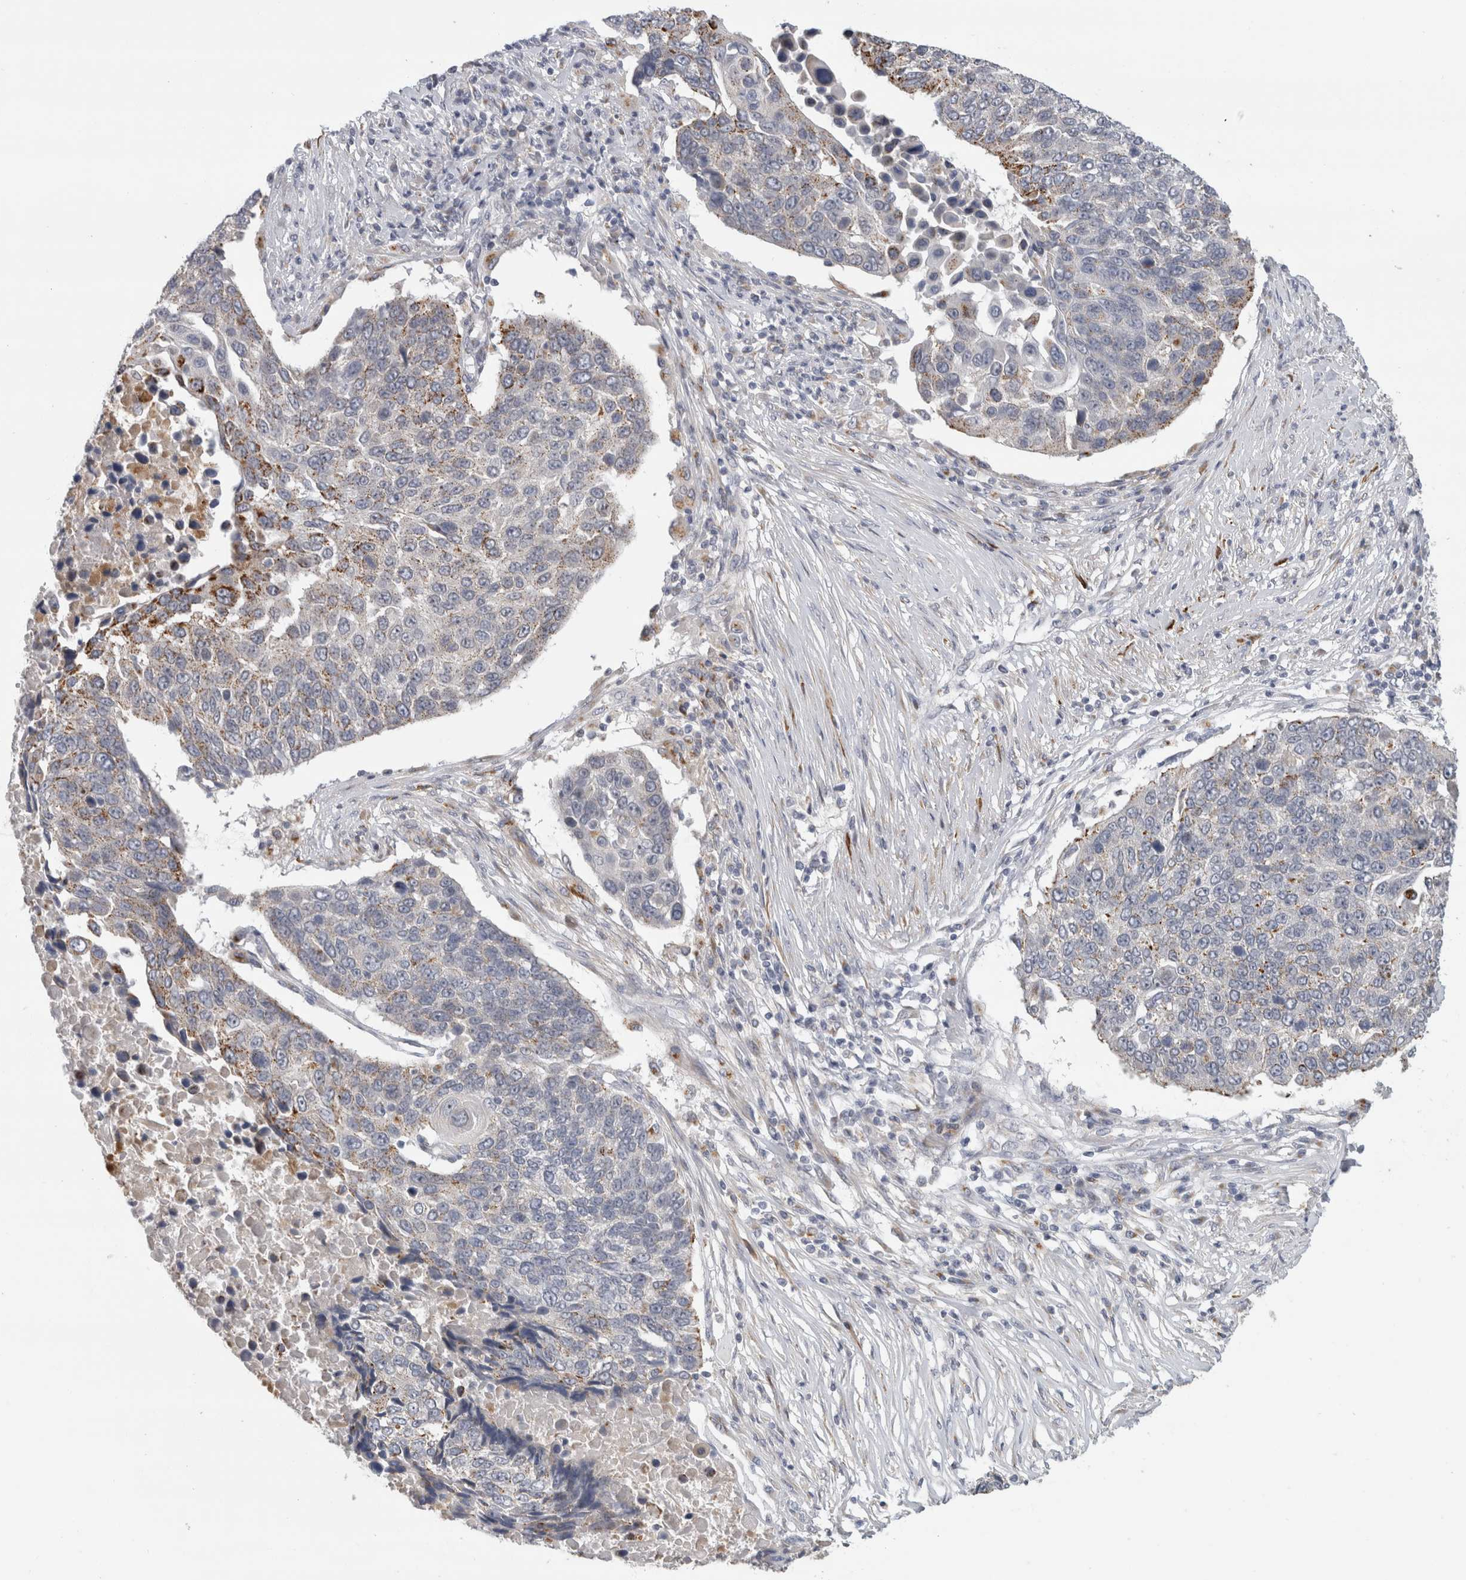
{"staining": {"intensity": "strong", "quantity": "25%-75%", "location": "cytoplasmic/membranous"}, "tissue": "lung cancer", "cell_type": "Tumor cells", "image_type": "cancer", "snomed": [{"axis": "morphology", "description": "Squamous cell carcinoma, NOS"}, {"axis": "topography", "description": "Lung"}], "caption": "Protein expression analysis of human lung cancer (squamous cell carcinoma) reveals strong cytoplasmic/membranous positivity in approximately 25%-75% of tumor cells. The staining was performed using DAB, with brown indicating positive protein expression. Nuclei are stained blue with hematoxylin.", "gene": "MGAT1", "patient": {"sex": "male", "age": 66}}